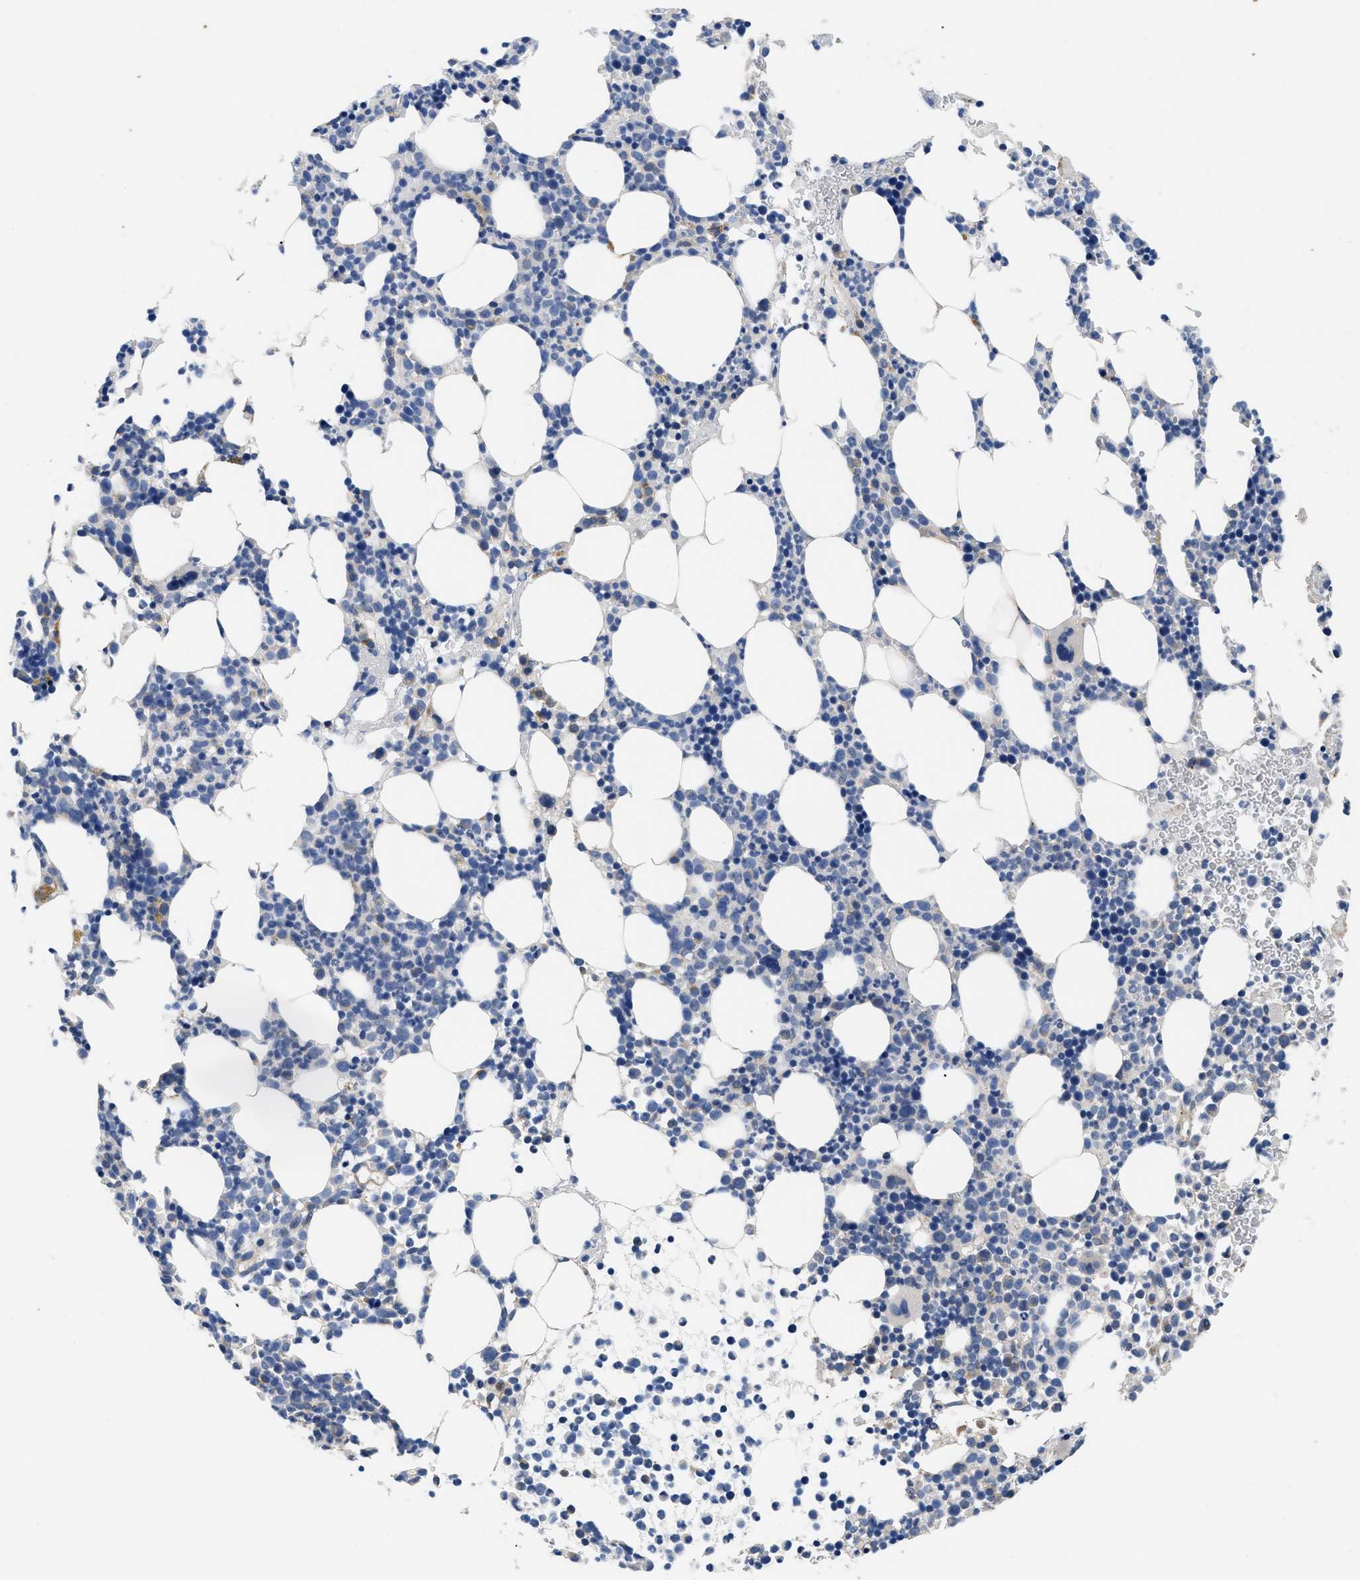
{"staining": {"intensity": "negative", "quantity": "none", "location": "none"}, "tissue": "bone marrow", "cell_type": "Hematopoietic cells", "image_type": "normal", "snomed": [{"axis": "morphology", "description": "Normal tissue, NOS"}, {"axis": "morphology", "description": "Inflammation, NOS"}, {"axis": "topography", "description": "Bone marrow"}], "caption": "IHC image of normal bone marrow stained for a protein (brown), which demonstrates no positivity in hematopoietic cells. Nuclei are stained in blue.", "gene": "SQLE", "patient": {"sex": "female", "age": 67}}